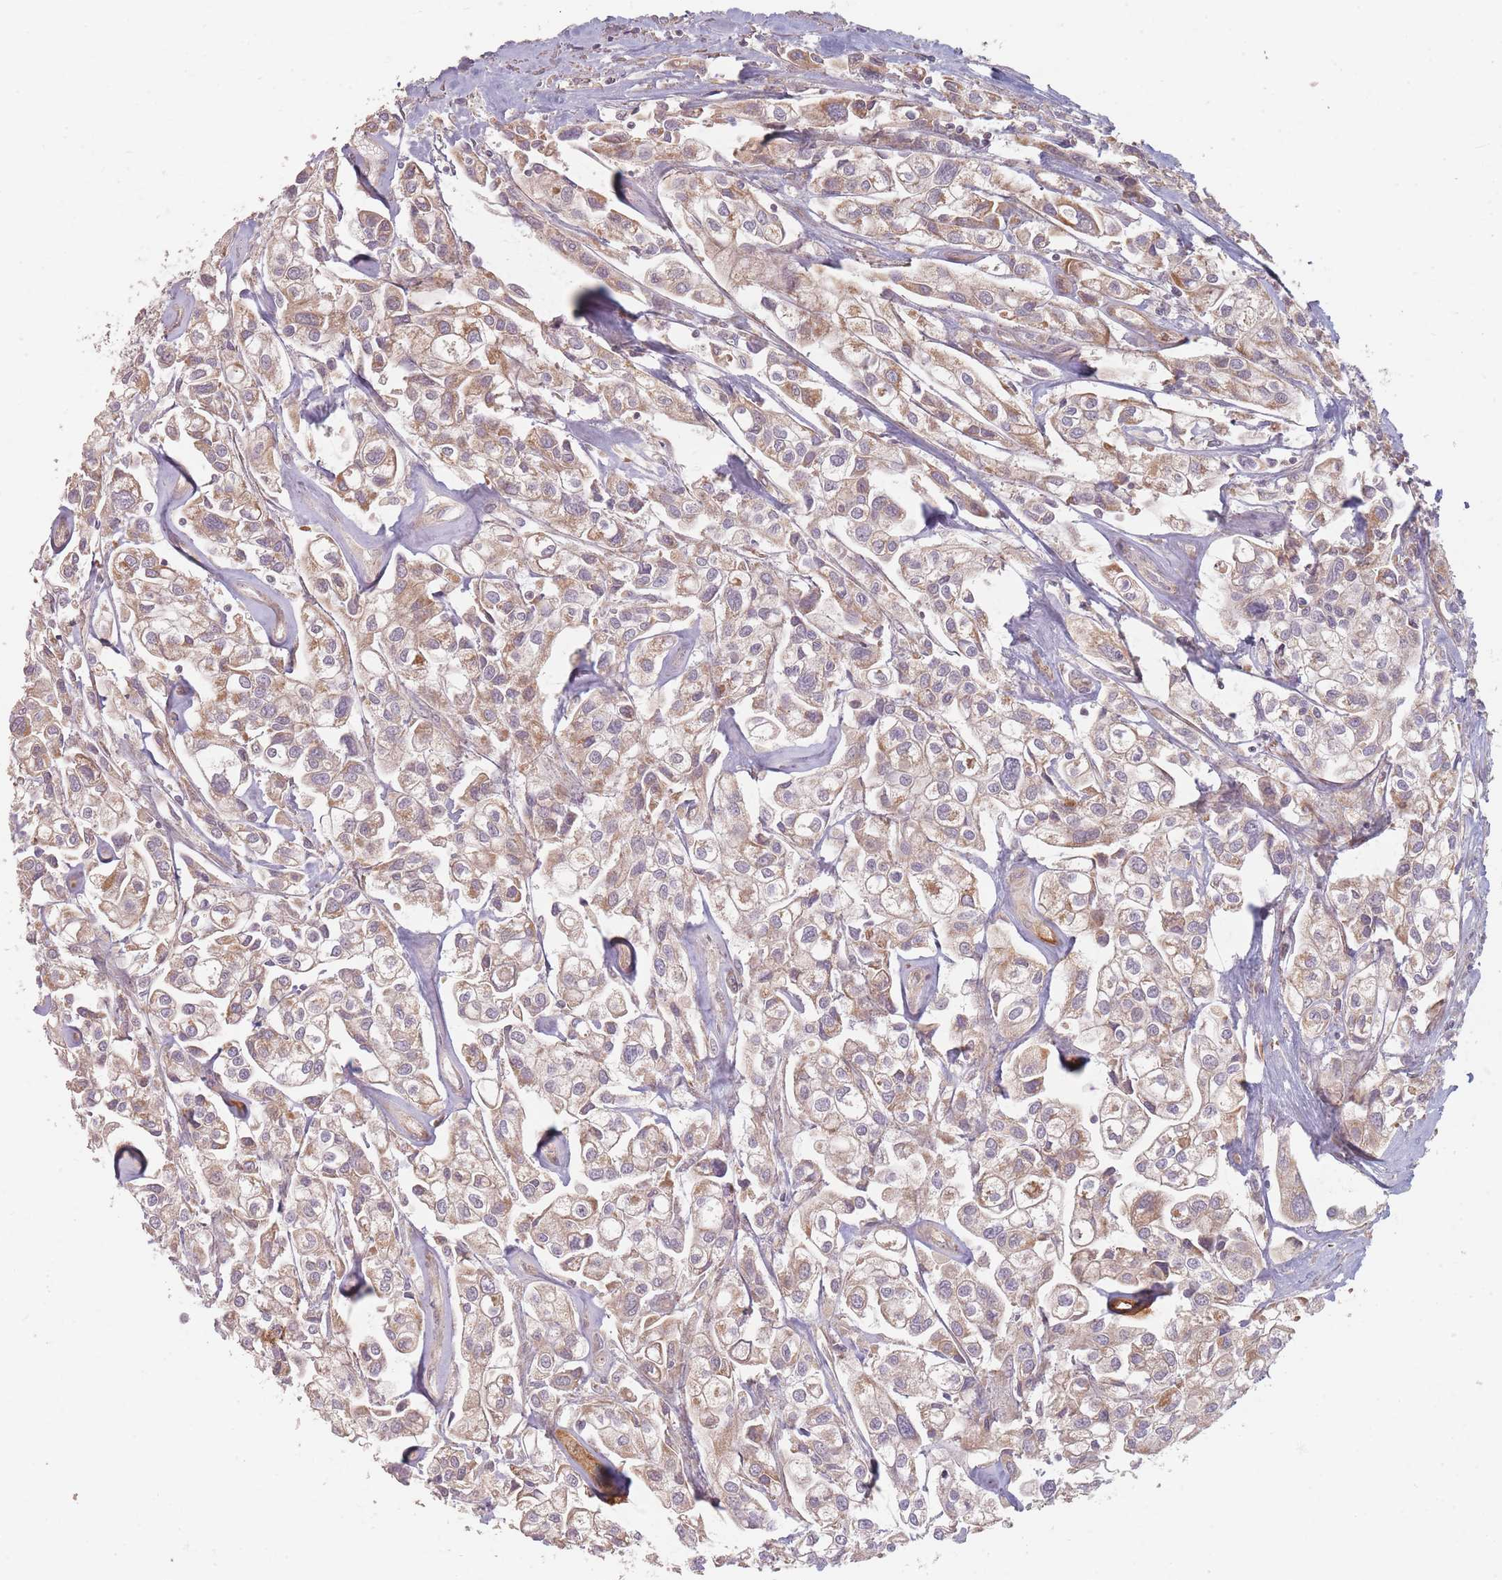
{"staining": {"intensity": "weak", "quantity": ">75%", "location": "cytoplasmic/membranous"}, "tissue": "urothelial cancer", "cell_type": "Tumor cells", "image_type": "cancer", "snomed": [{"axis": "morphology", "description": "Urothelial carcinoma, High grade"}, {"axis": "topography", "description": "Urinary bladder"}], "caption": "A low amount of weak cytoplasmic/membranous positivity is seen in about >75% of tumor cells in urothelial cancer tissue. (DAB = brown stain, brightfield microscopy at high magnification).", "gene": "MRPS6", "patient": {"sex": "male", "age": 67}}